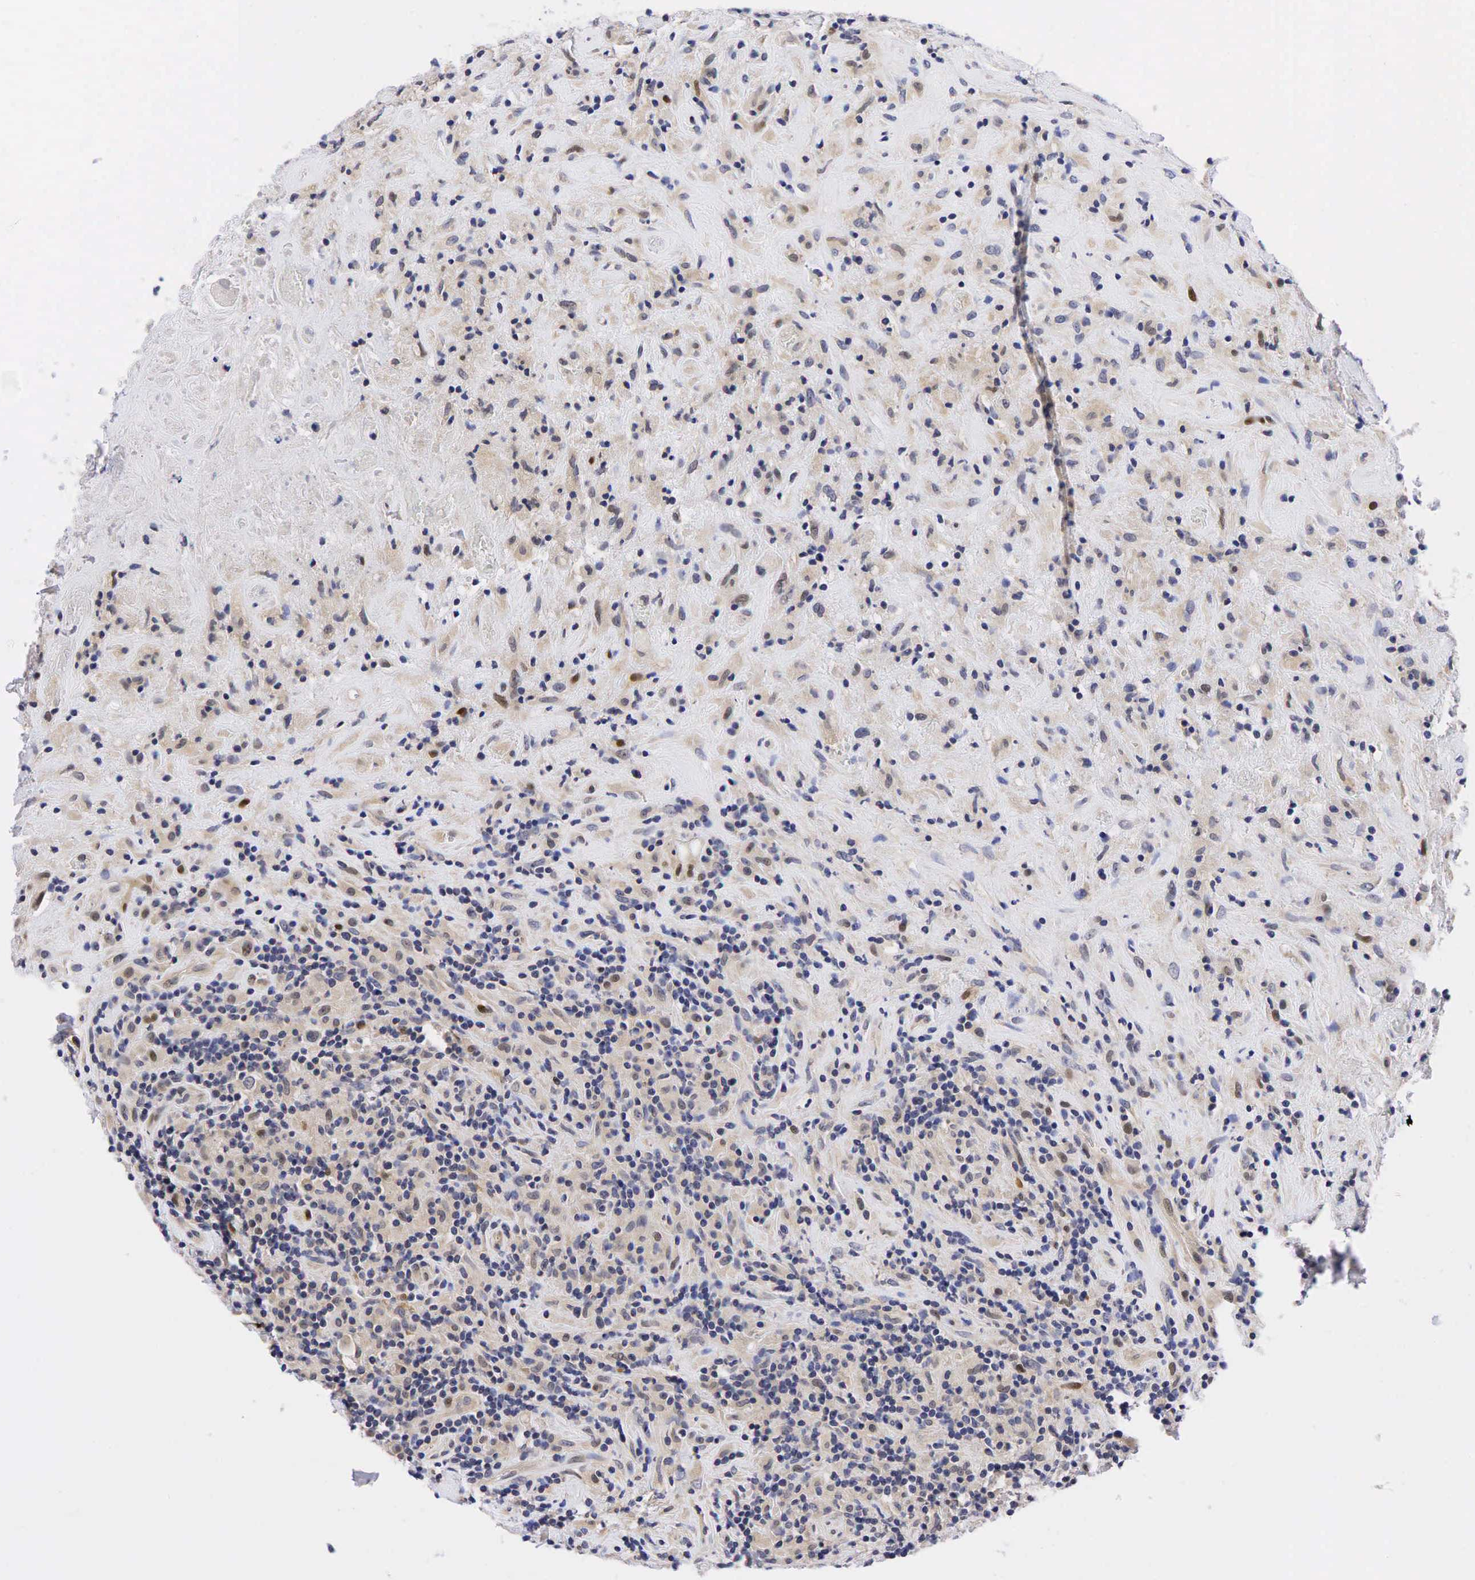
{"staining": {"intensity": "negative", "quantity": "none", "location": "none"}, "tissue": "lymphoma", "cell_type": "Tumor cells", "image_type": "cancer", "snomed": [{"axis": "morphology", "description": "Hodgkin's disease, NOS"}, {"axis": "topography", "description": "Lymph node"}], "caption": "This is an IHC histopathology image of human lymphoma. There is no staining in tumor cells.", "gene": "CCND1", "patient": {"sex": "male", "age": 46}}